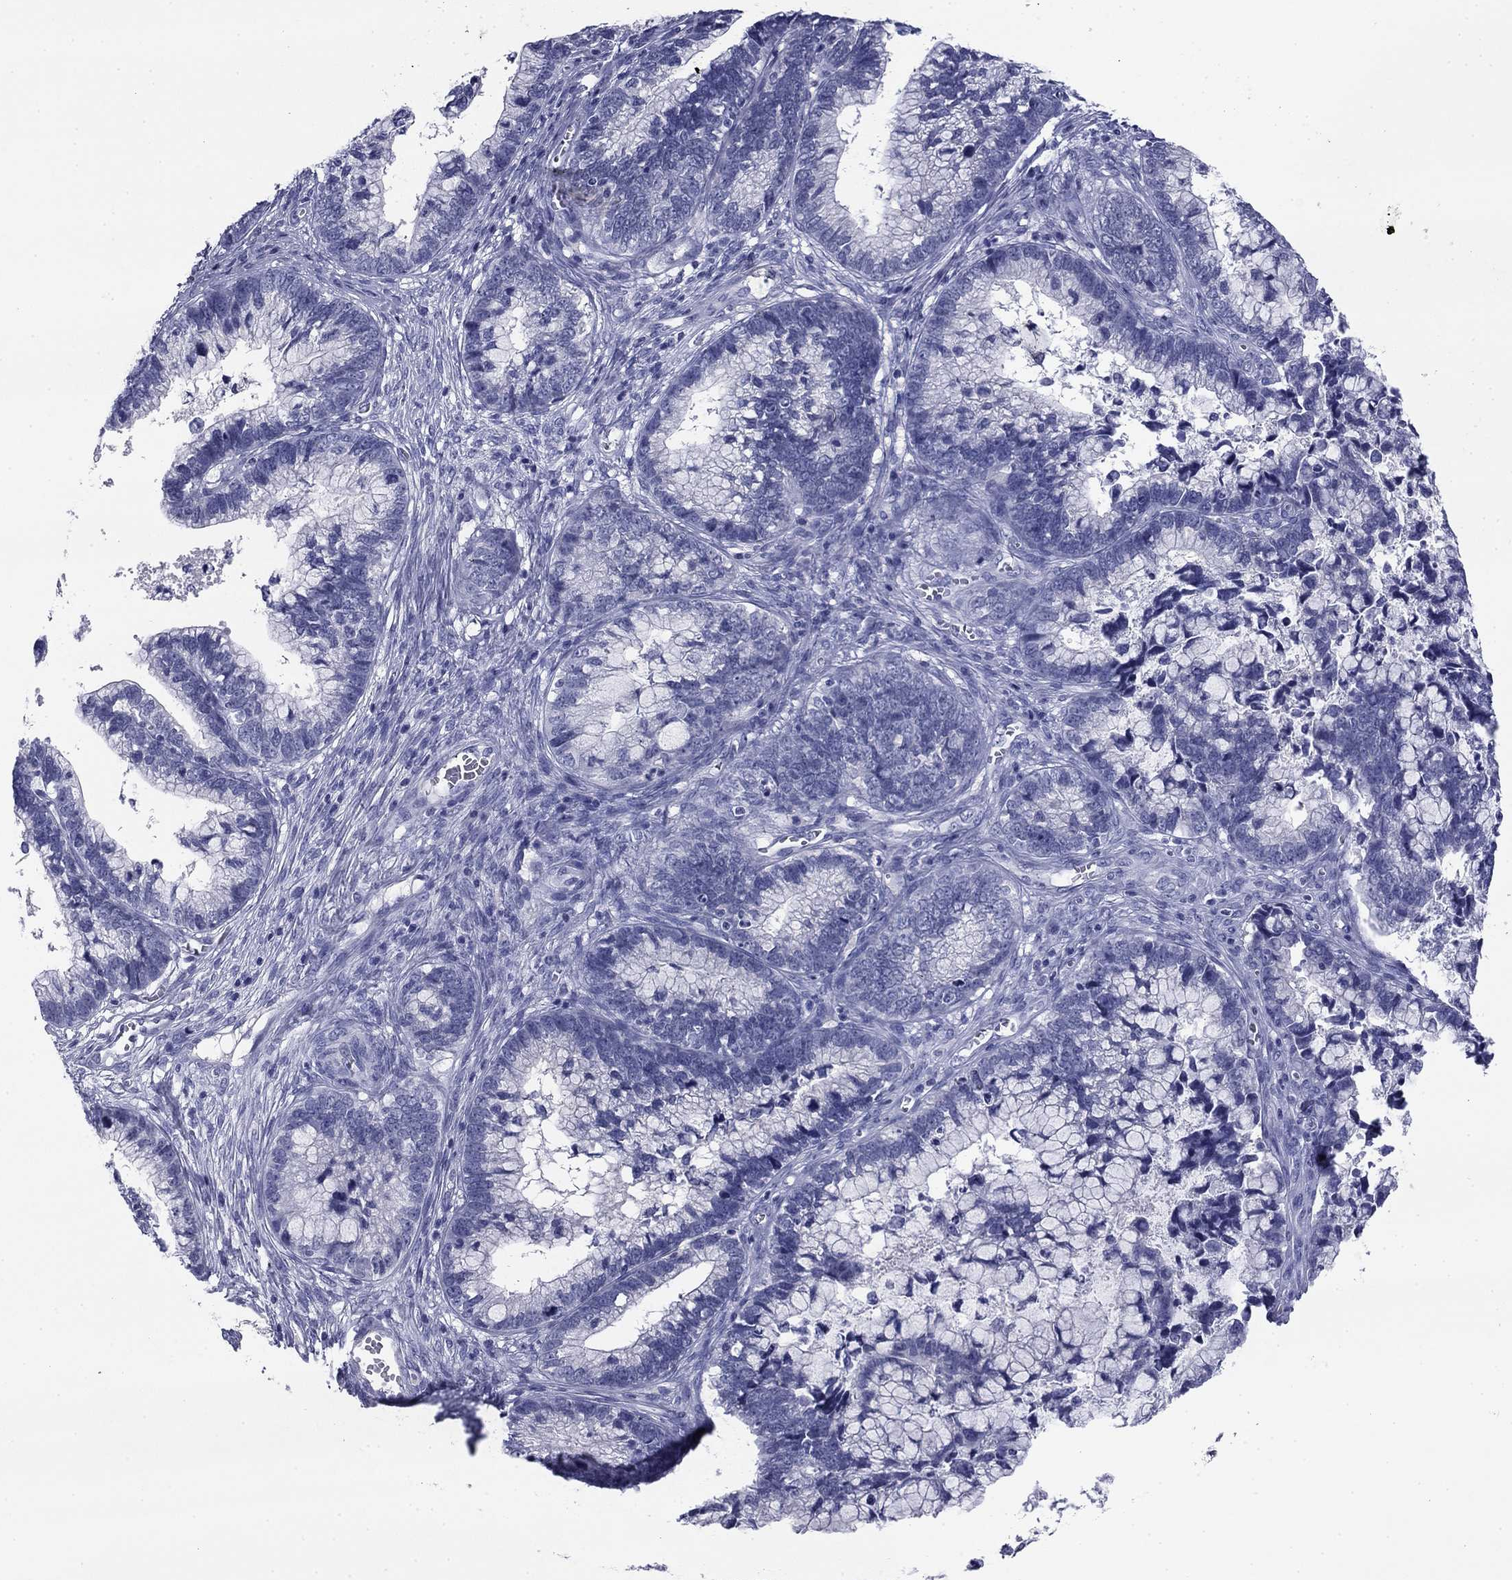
{"staining": {"intensity": "negative", "quantity": "none", "location": "none"}, "tissue": "cervical cancer", "cell_type": "Tumor cells", "image_type": "cancer", "snomed": [{"axis": "morphology", "description": "Adenocarcinoma, NOS"}, {"axis": "topography", "description": "Cervix"}], "caption": "Human cervical cancer (adenocarcinoma) stained for a protein using immunohistochemistry exhibits no staining in tumor cells.", "gene": "ABCC2", "patient": {"sex": "female", "age": 44}}